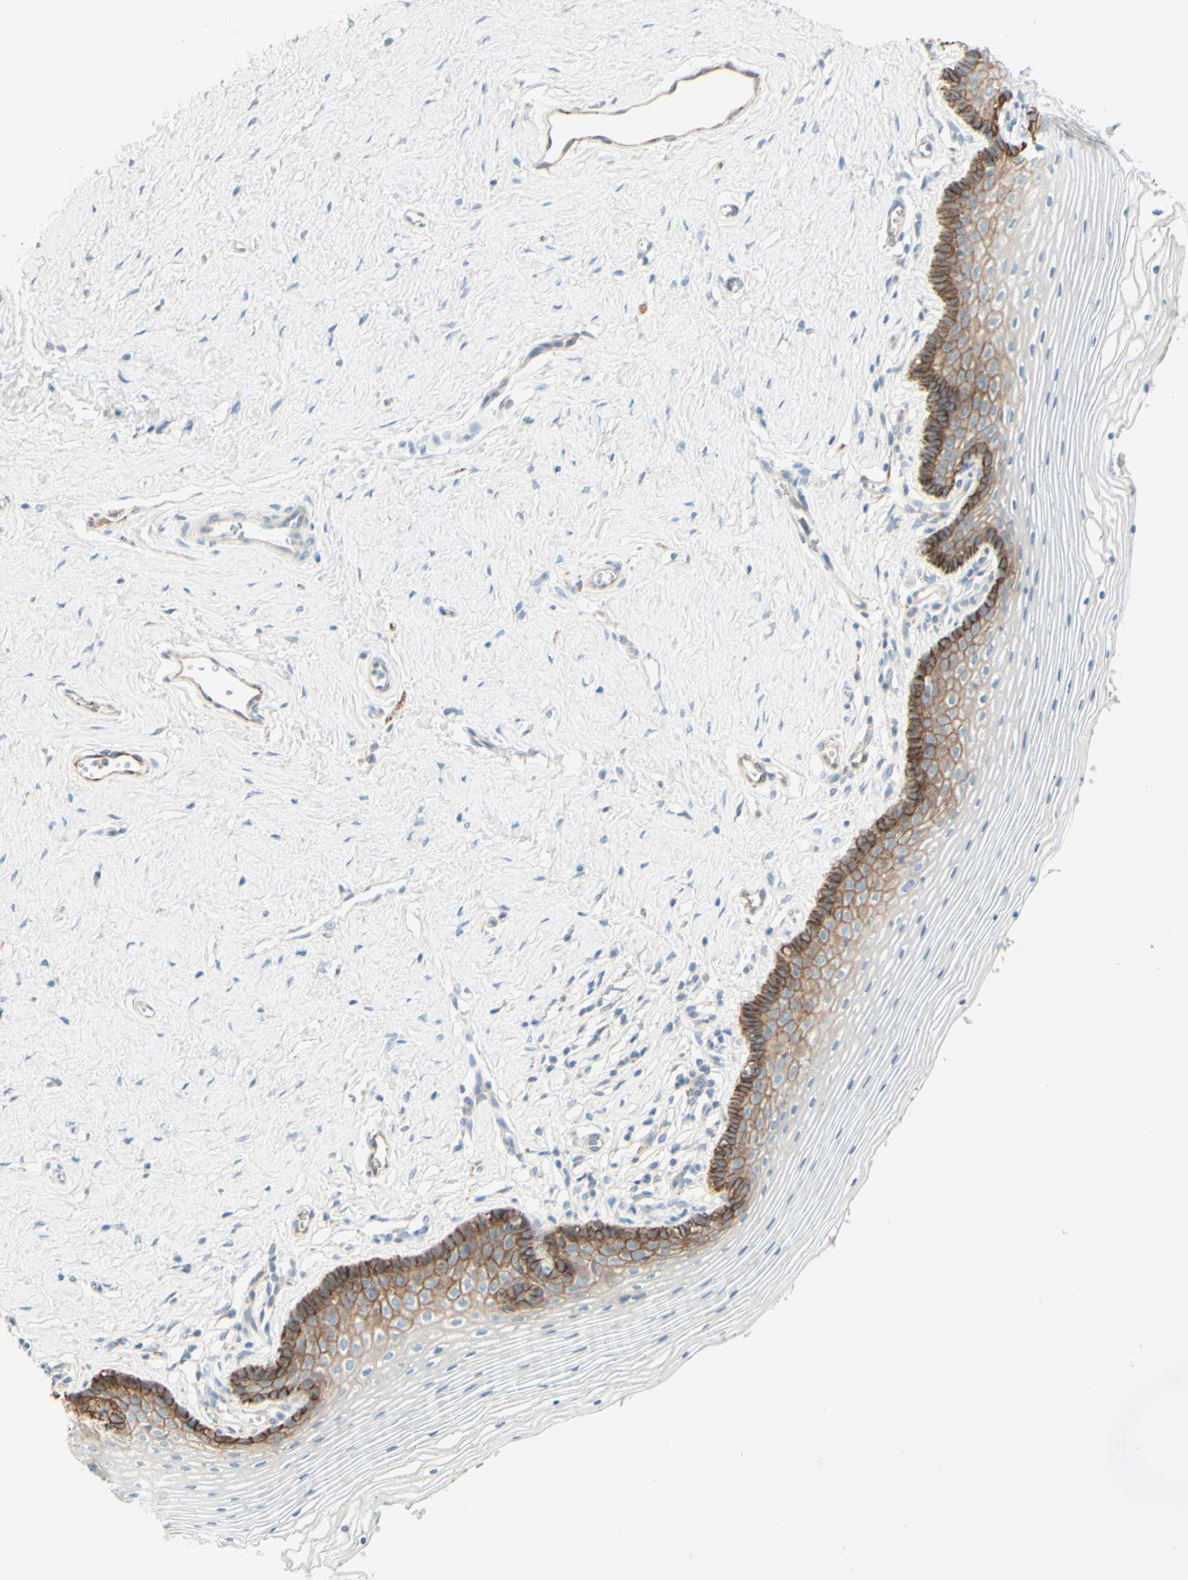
{"staining": {"intensity": "moderate", "quantity": "<25%", "location": "cytoplasmic/membranous"}, "tissue": "vagina", "cell_type": "Squamous epithelial cells", "image_type": "normal", "snomed": [{"axis": "morphology", "description": "Normal tissue, NOS"}, {"axis": "topography", "description": "Vagina"}], "caption": "This histopathology image demonstrates immunohistochemistry staining of unremarkable vagina, with low moderate cytoplasmic/membranous staining in approximately <25% of squamous epithelial cells.", "gene": "RNF149", "patient": {"sex": "female", "age": 32}}